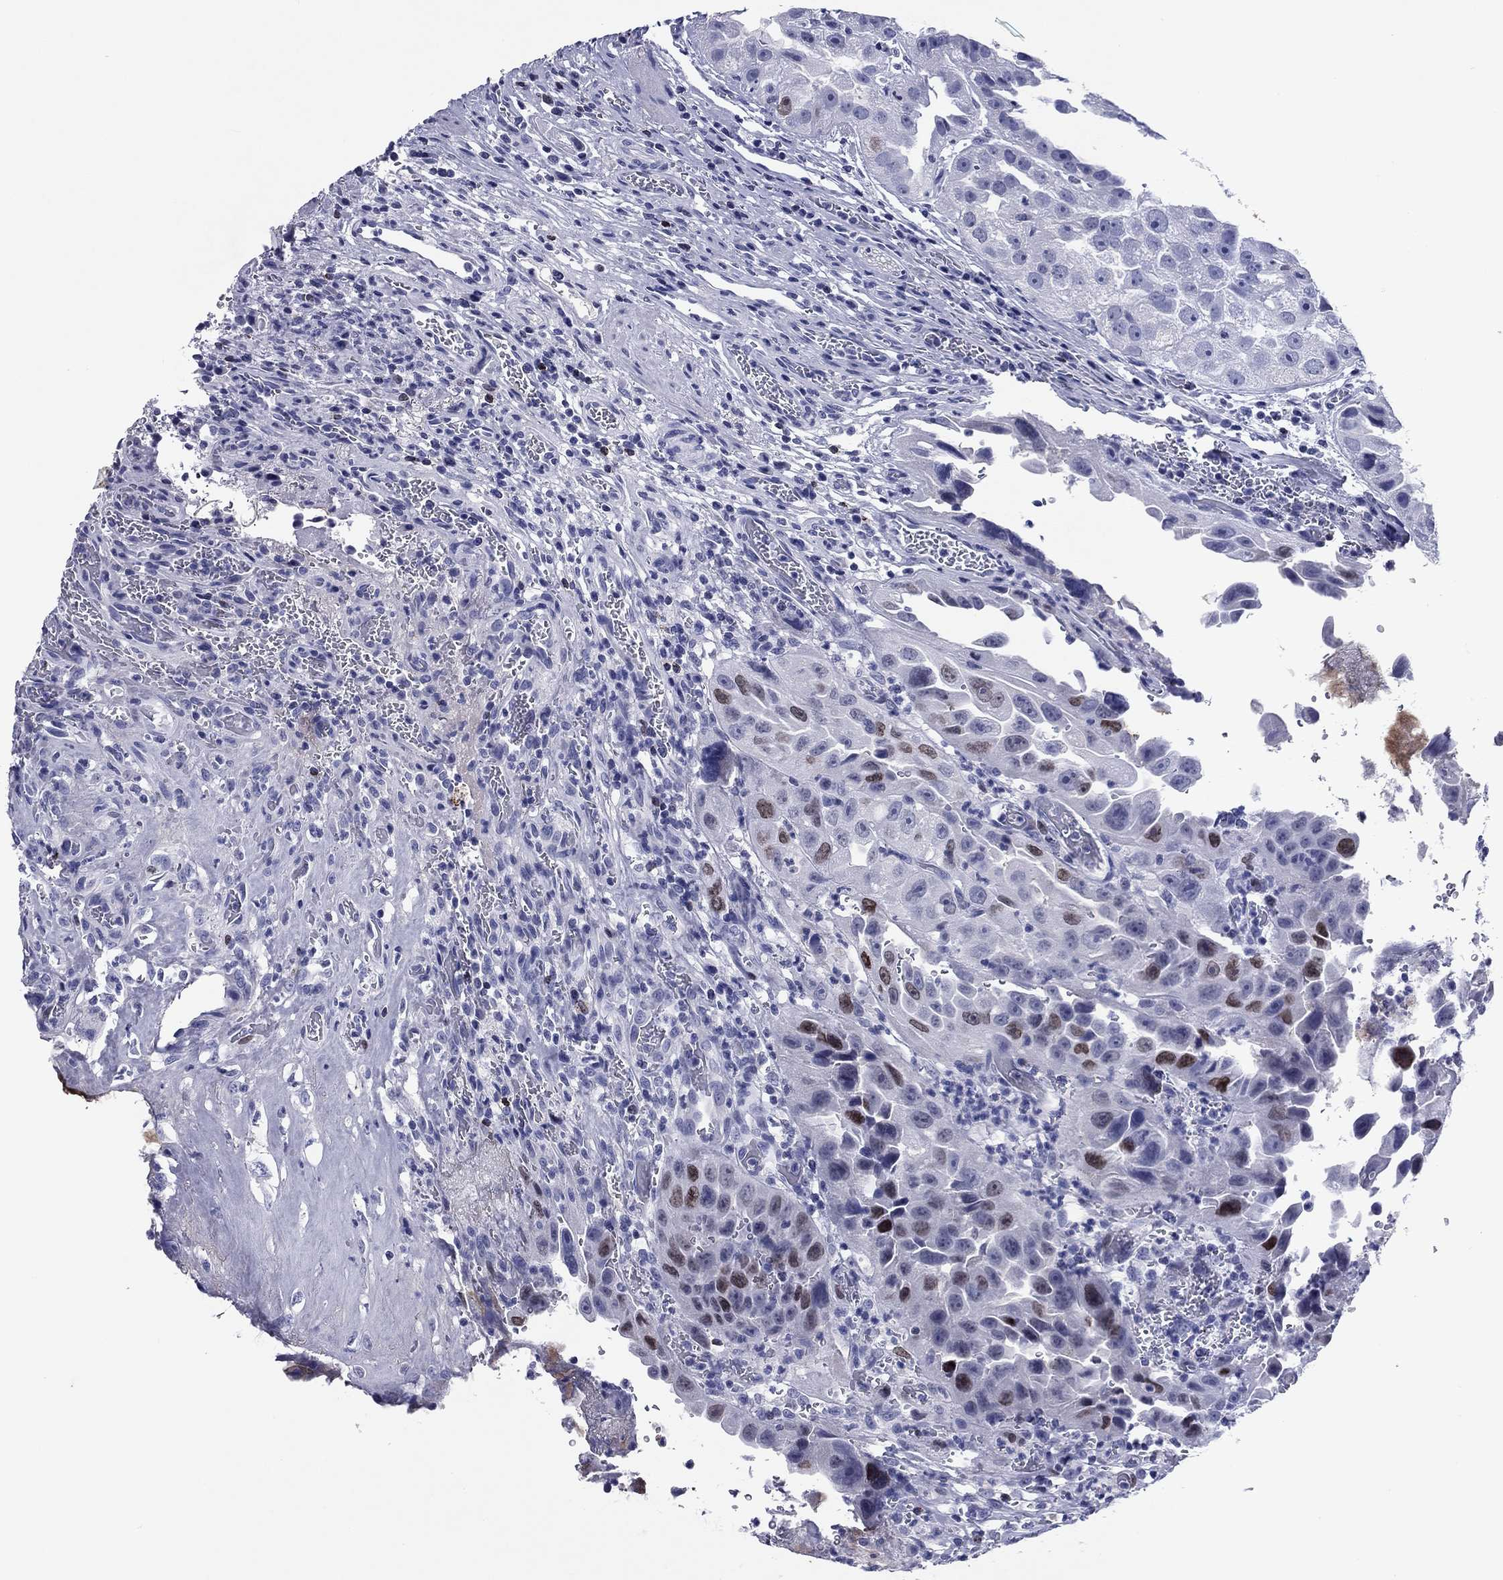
{"staining": {"intensity": "moderate", "quantity": "<25%", "location": "nuclear"}, "tissue": "urothelial cancer", "cell_type": "Tumor cells", "image_type": "cancer", "snomed": [{"axis": "morphology", "description": "Urothelial carcinoma, High grade"}, {"axis": "topography", "description": "Urinary bladder"}], "caption": "Immunohistochemical staining of urothelial cancer displays low levels of moderate nuclear positivity in about <25% of tumor cells.", "gene": "GZMK", "patient": {"sex": "female", "age": 41}}